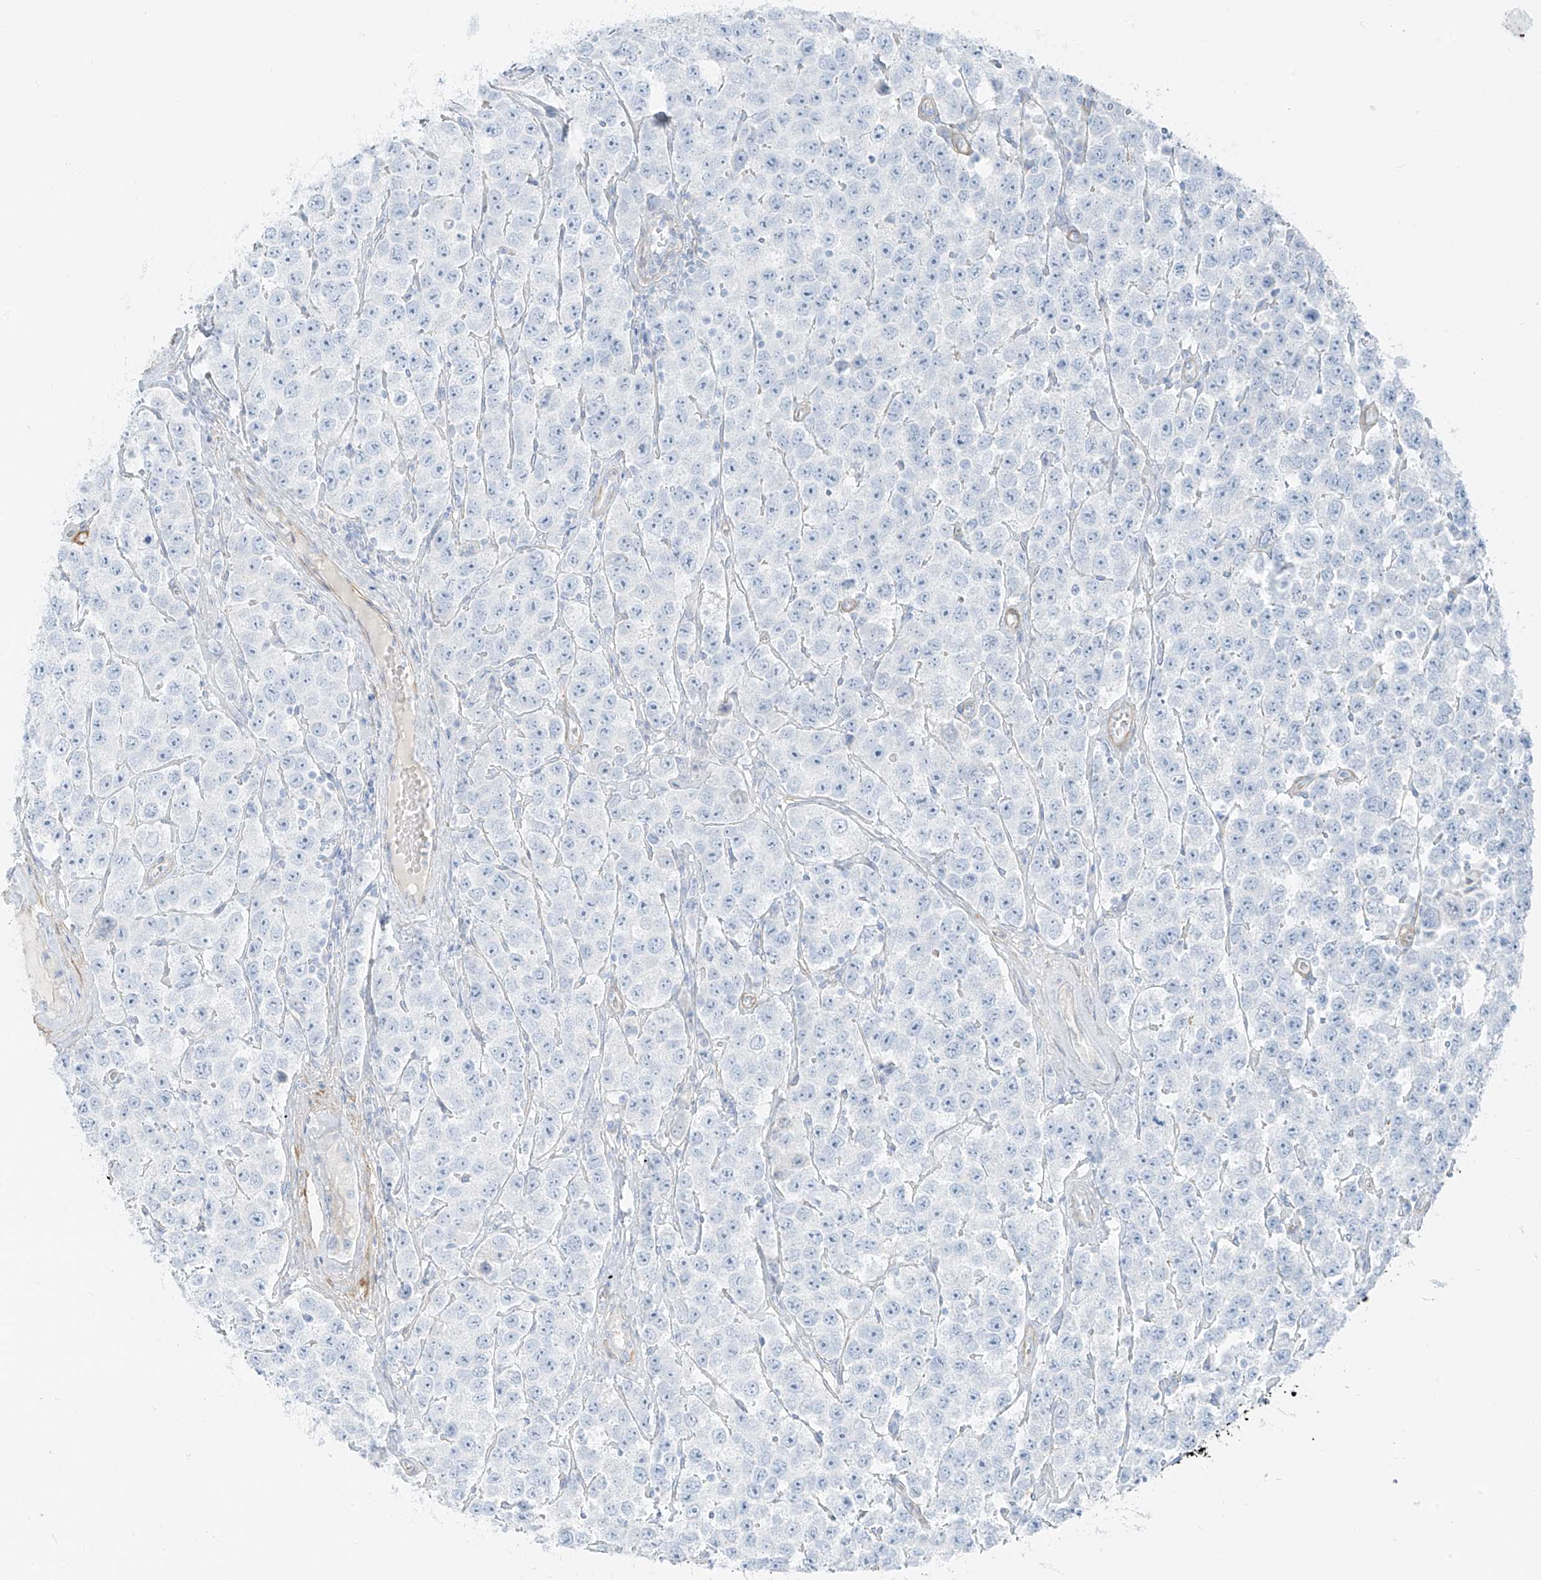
{"staining": {"intensity": "negative", "quantity": "none", "location": "none"}, "tissue": "testis cancer", "cell_type": "Tumor cells", "image_type": "cancer", "snomed": [{"axis": "morphology", "description": "Seminoma, NOS"}, {"axis": "topography", "description": "Testis"}], "caption": "A high-resolution histopathology image shows IHC staining of testis cancer, which demonstrates no significant positivity in tumor cells. The staining is performed using DAB brown chromogen with nuclei counter-stained in using hematoxylin.", "gene": "SMCP", "patient": {"sex": "male", "age": 28}}